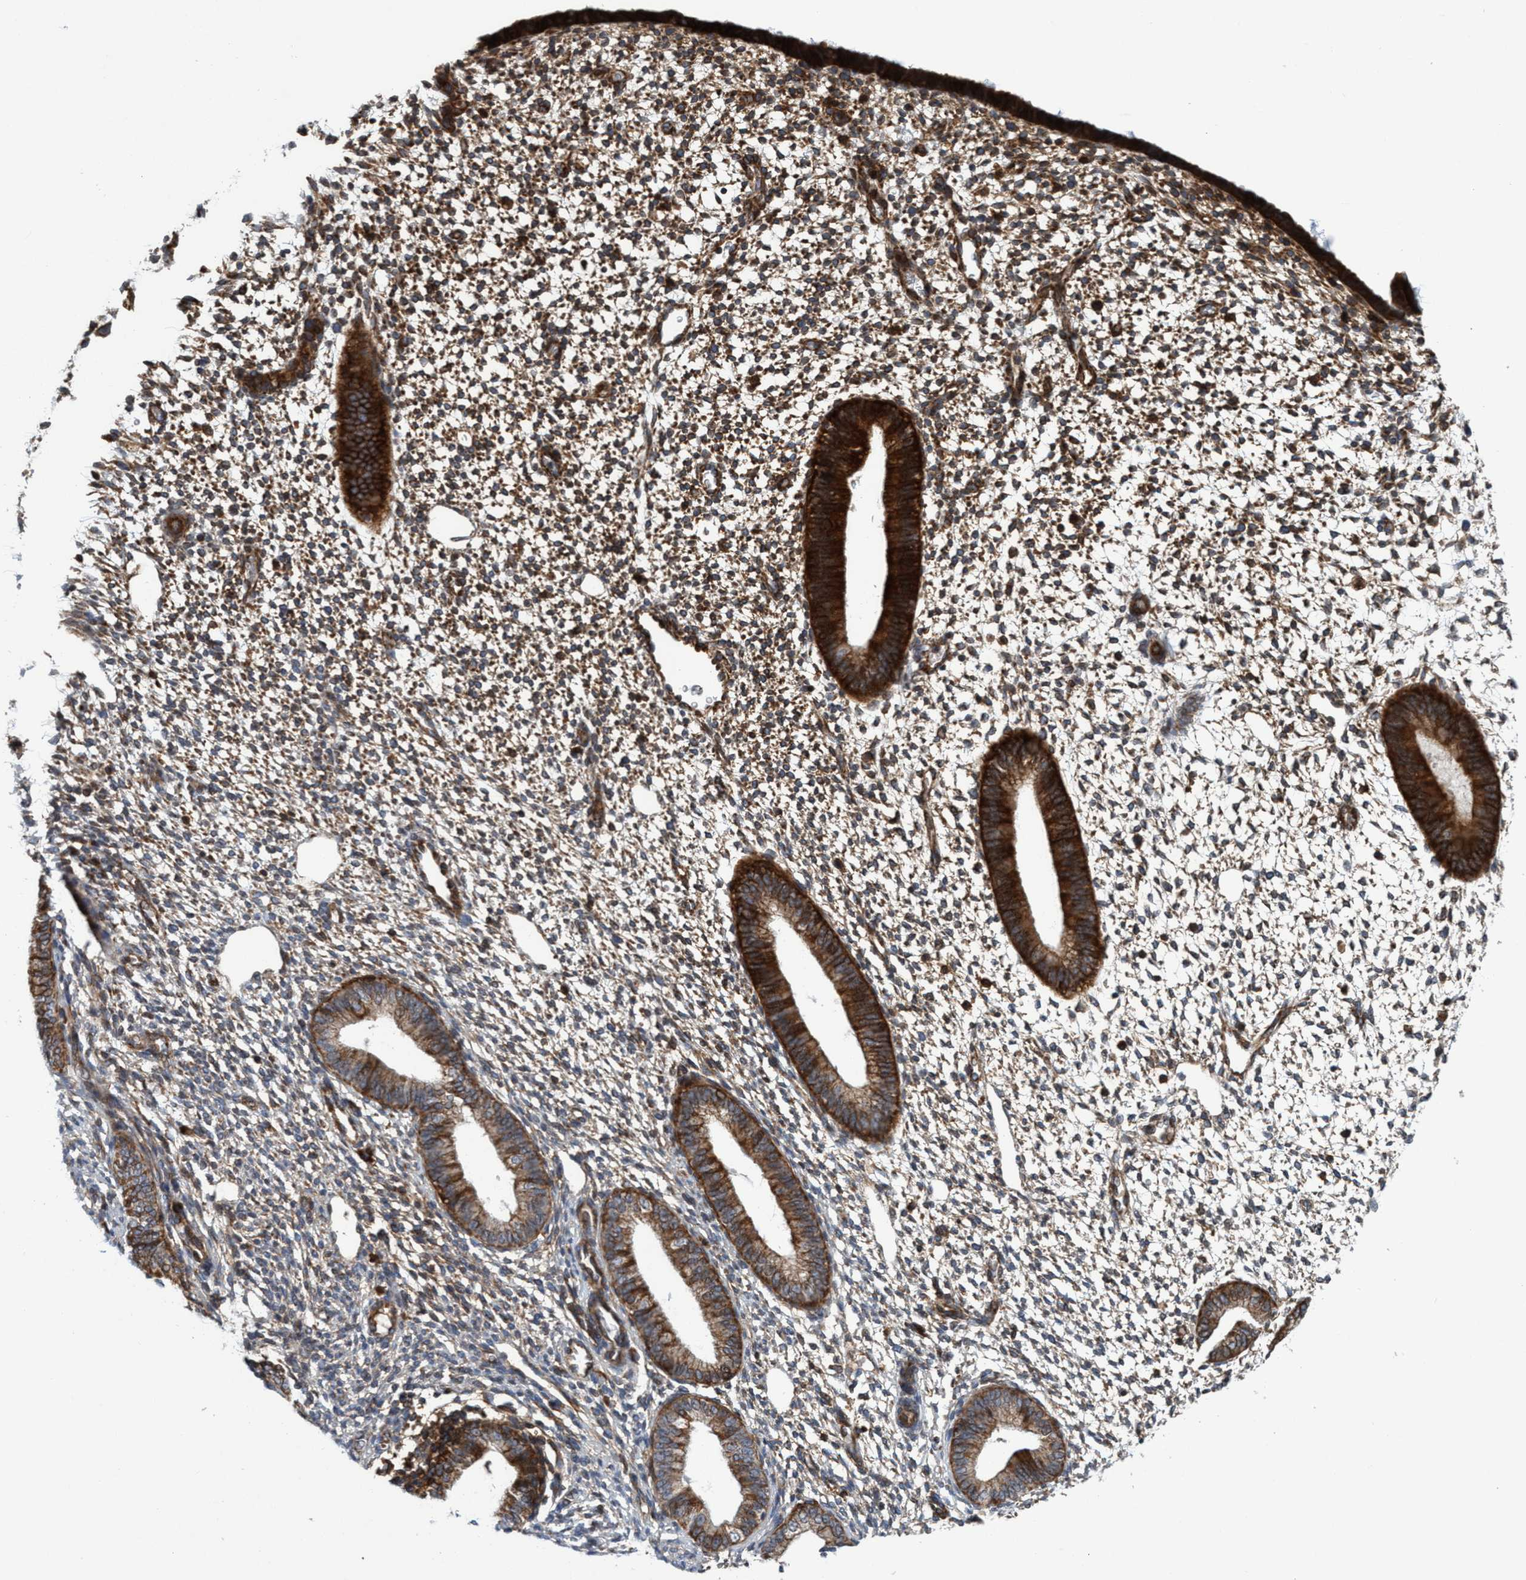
{"staining": {"intensity": "moderate", "quantity": "25%-75%", "location": "cytoplasmic/membranous"}, "tissue": "endometrium", "cell_type": "Cells in endometrial stroma", "image_type": "normal", "snomed": [{"axis": "morphology", "description": "Normal tissue, NOS"}, {"axis": "topography", "description": "Endometrium"}], "caption": "Human endometrium stained with a protein marker exhibits moderate staining in cells in endometrial stroma.", "gene": "SLC16A3", "patient": {"sex": "female", "age": 46}}